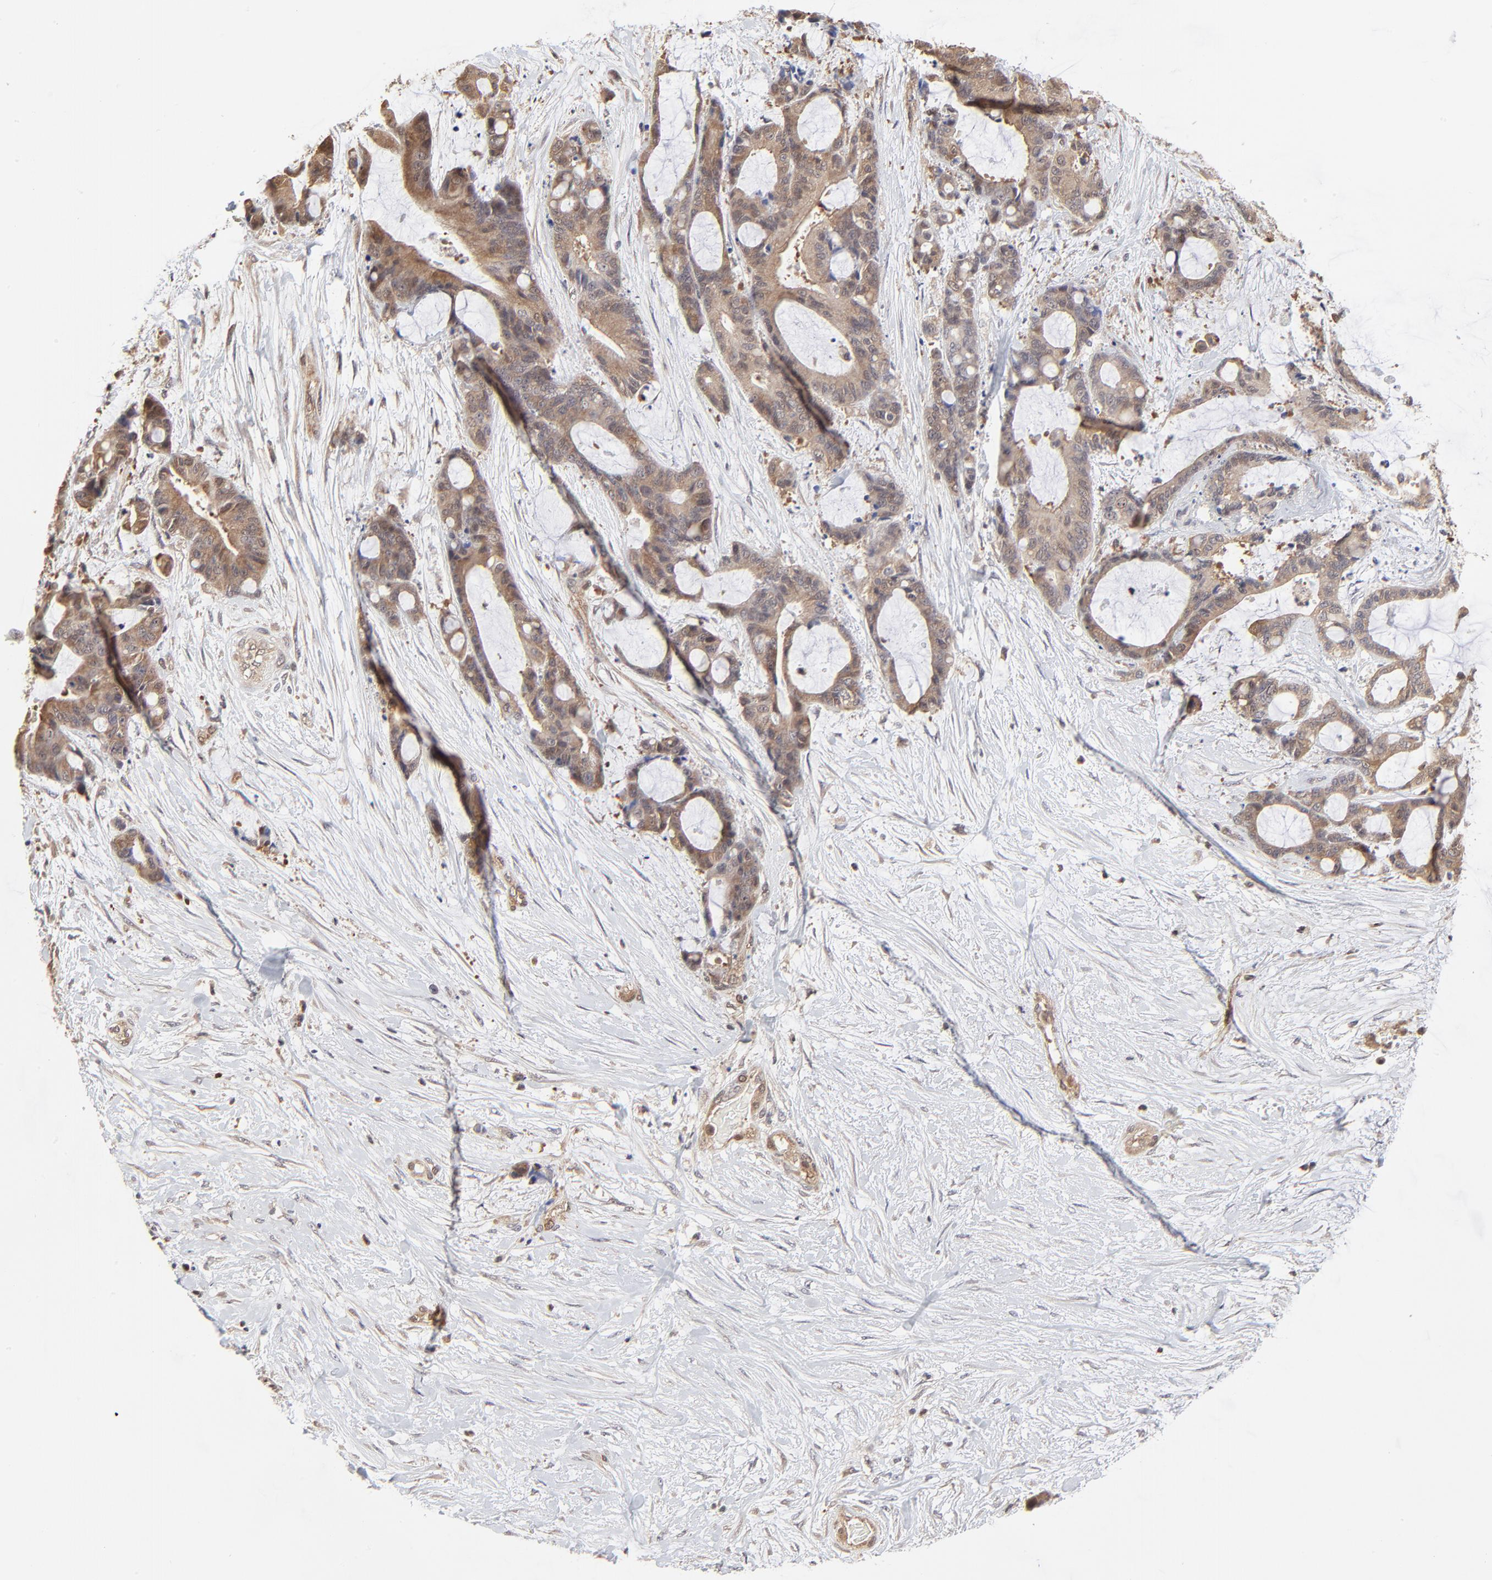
{"staining": {"intensity": "weak", "quantity": ">75%", "location": "cytoplasmic/membranous"}, "tissue": "liver cancer", "cell_type": "Tumor cells", "image_type": "cancer", "snomed": [{"axis": "morphology", "description": "Cholangiocarcinoma"}, {"axis": "topography", "description": "Liver"}], "caption": "An immunohistochemistry micrograph of neoplastic tissue is shown. Protein staining in brown highlights weak cytoplasmic/membranous positivity in liver cancer within tumor cells. (Stains: DAB (3,3'-diaminobenzidine) in brown, nuclei in blue, Microscopy: brightfield microscopy at high magnification).", "gene": "CASP3", "patient": {"sex": "female", "age": 73}}